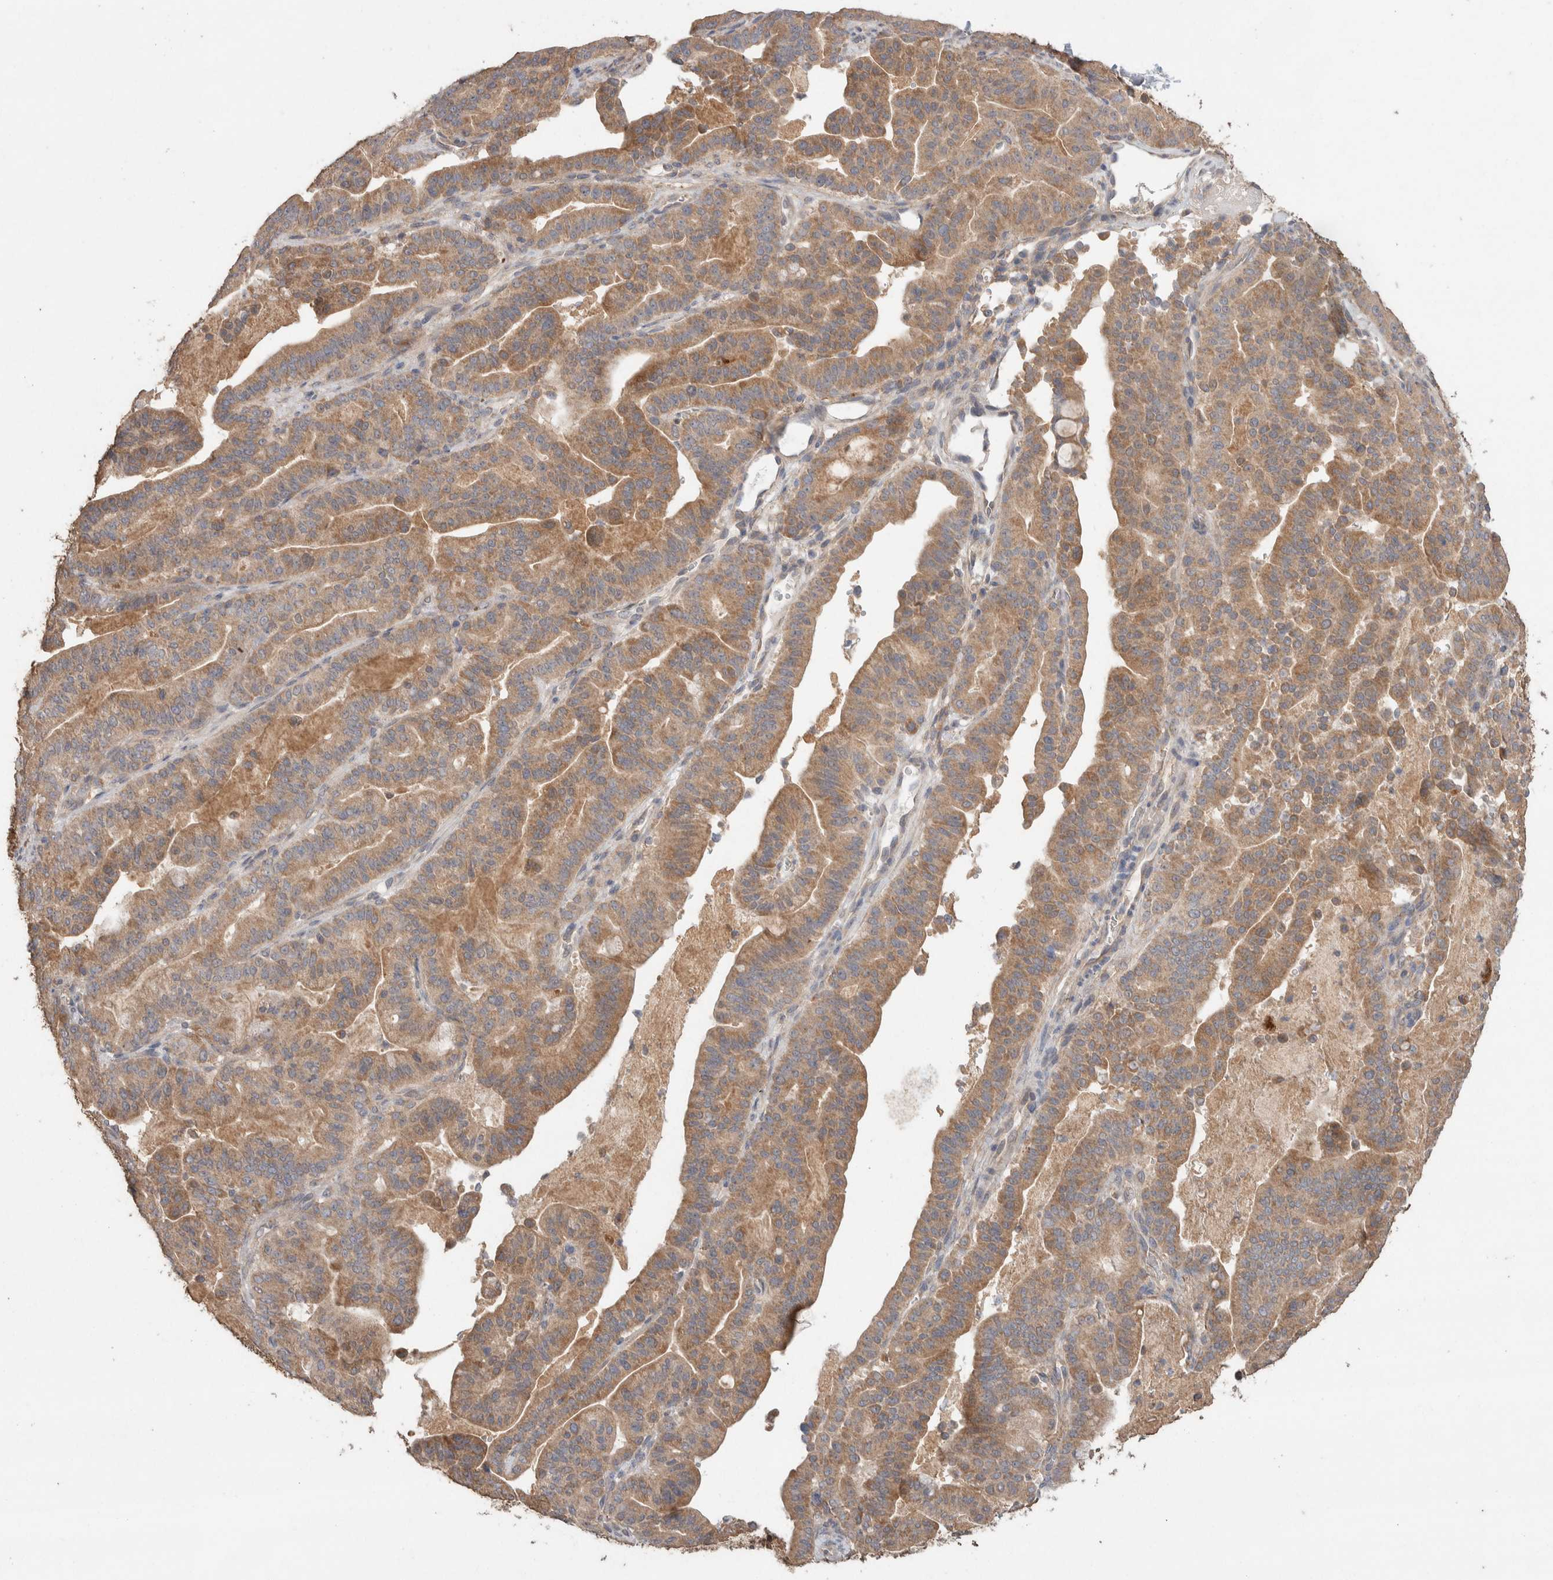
{"staining": {"intensity": "moderate", "quantity": ">75%", "location": "cytoplasmic/membranous"}, "tissue": "pancreatic cancer", "cell_type": "Tumor cells", "image_type": "cancer", "snomed": [{"axis": "morphology", "description": "Adenocarcinoma, NOS"}, {"axis": "topography", "description": "Pancreas"}], "caption": "Brown immunohistochemical staining in pancreatic adenocarcinoma displays moderate cytoplasmic/membranous positivity in about >75% of tumor cells.", "gene": "KCNJ5", "patient": {"sex": "male", "age": 63}}